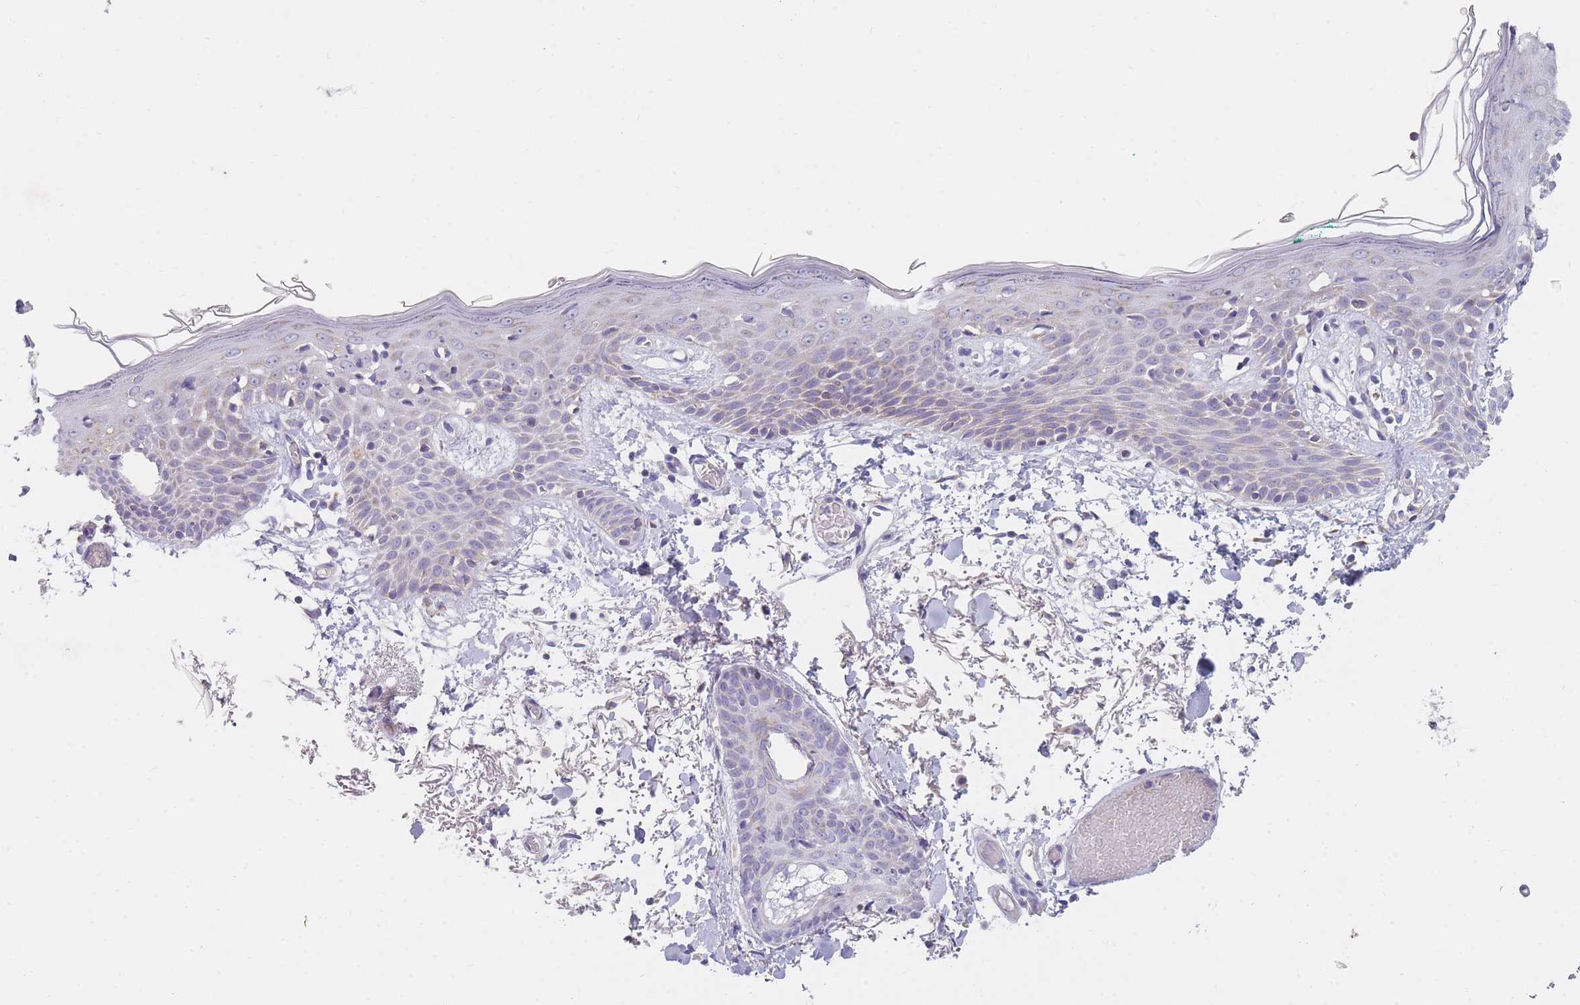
{"staining": {"intensity": "negative", "quantity": "none", "location": "none"}, "tissue": "skin", "cell_type": "Fibroblasts", "image_type": "normal", "snomed": [{"axis": "morphology", "description": "Normal tissue, NOS"}, {"axis": "topography", "description": "Skin"}], "caption": "Human skin stained for a protein using IHC displays no staining in fibroblasts.", "gene": "MRPS14", "patient": {"sex": "male", "age": 79}}